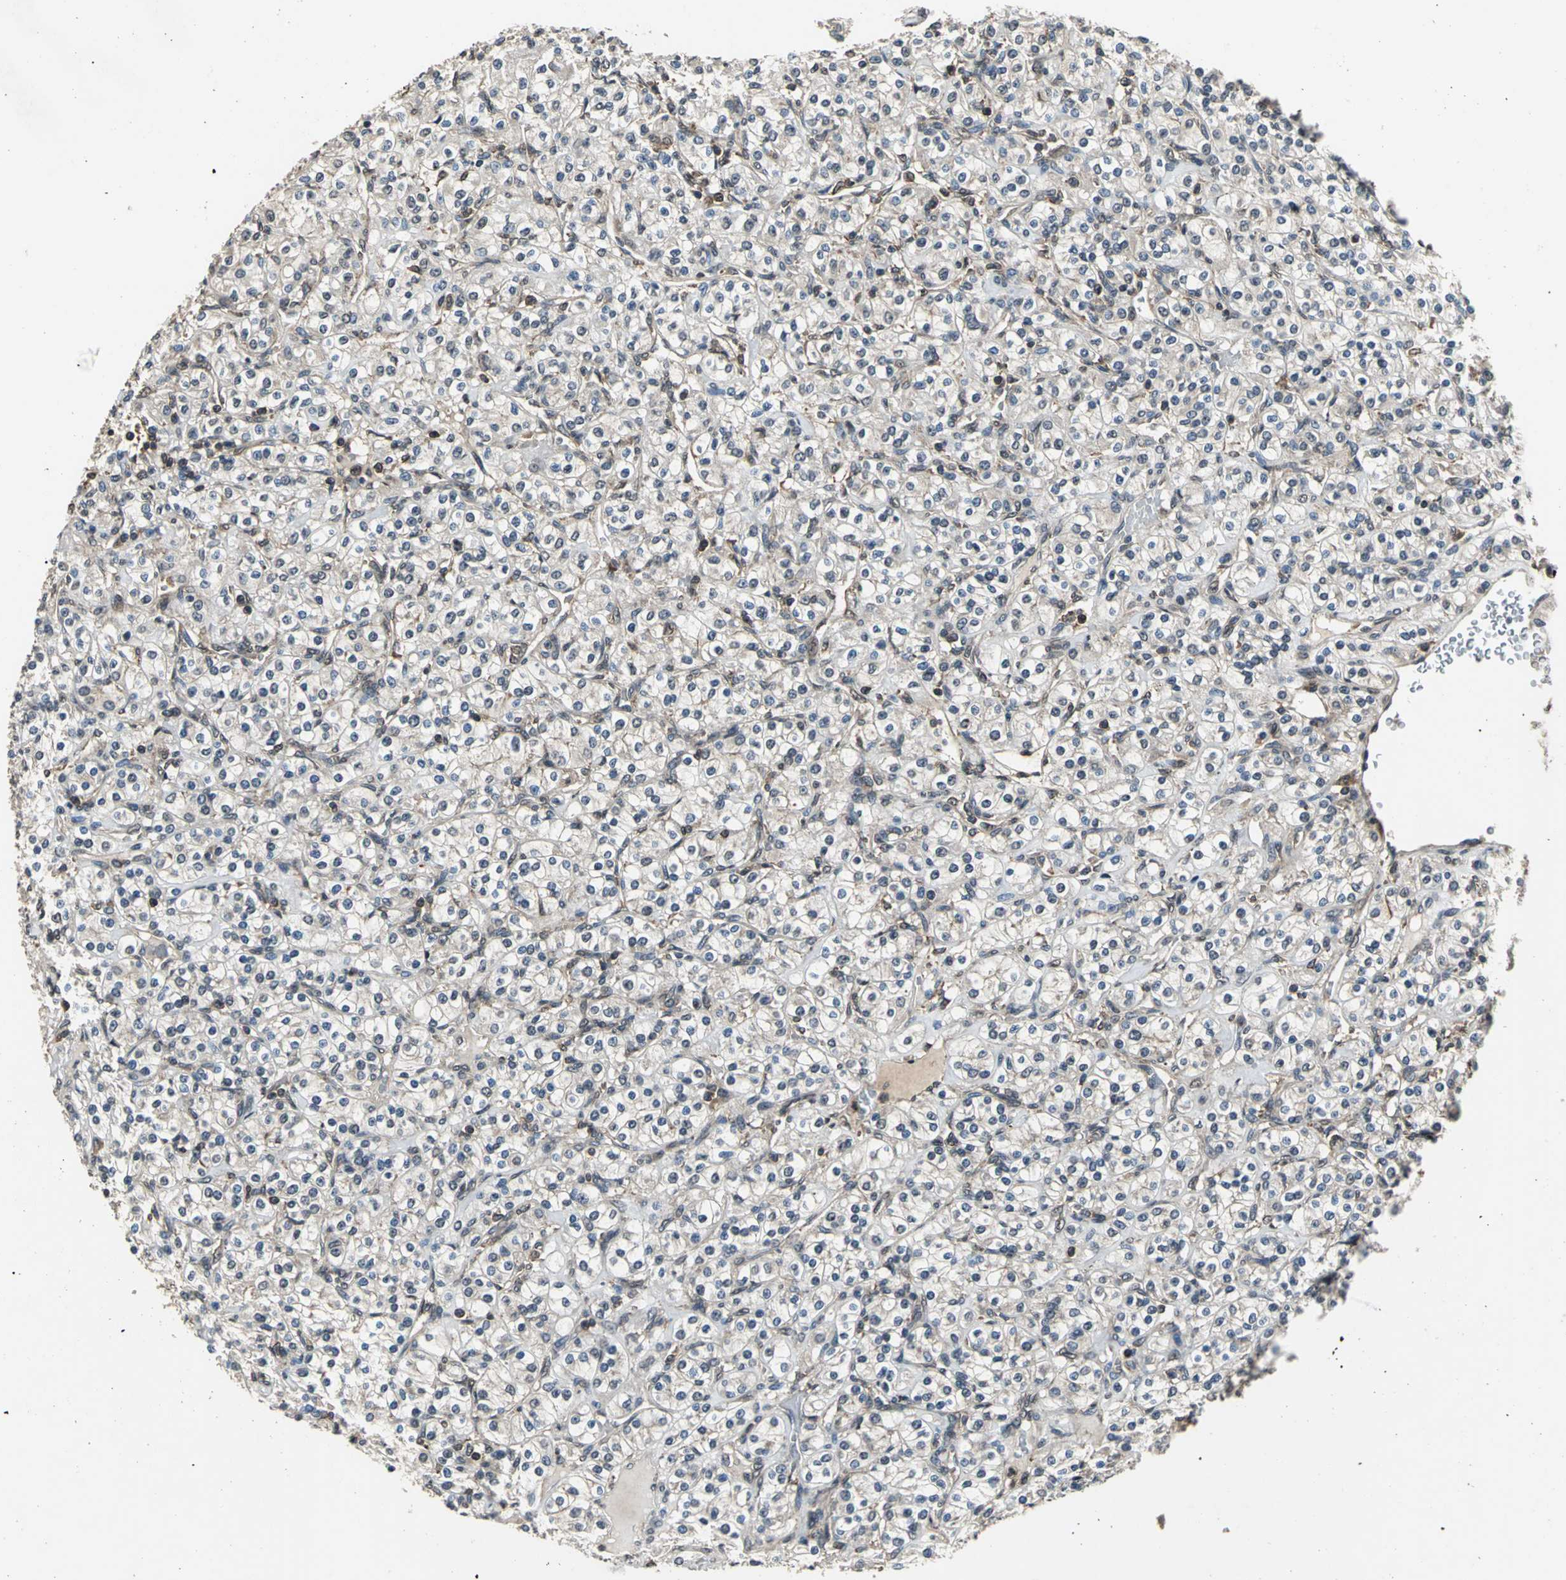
{"staining": {"intensity": "negative", "quantity": "none", "location": "none"}, "tissue": "renal cancer", "cell_type": "Tumor cells", "image_type": "cancer", "snomed": [{"axis": "morphology", "description": "Adenocarcinoma, NOS"}, {"axis": "topography", "description": "Kidney"}], "caption": "DAB (3,3'-diaminobenzidine) immunohistochemical staining of human adenocarcinoma (renal) shows no significant expression in tumor cells.", "gene": "EIF2B2", "patient": {"sex": "male", "age": 77}}